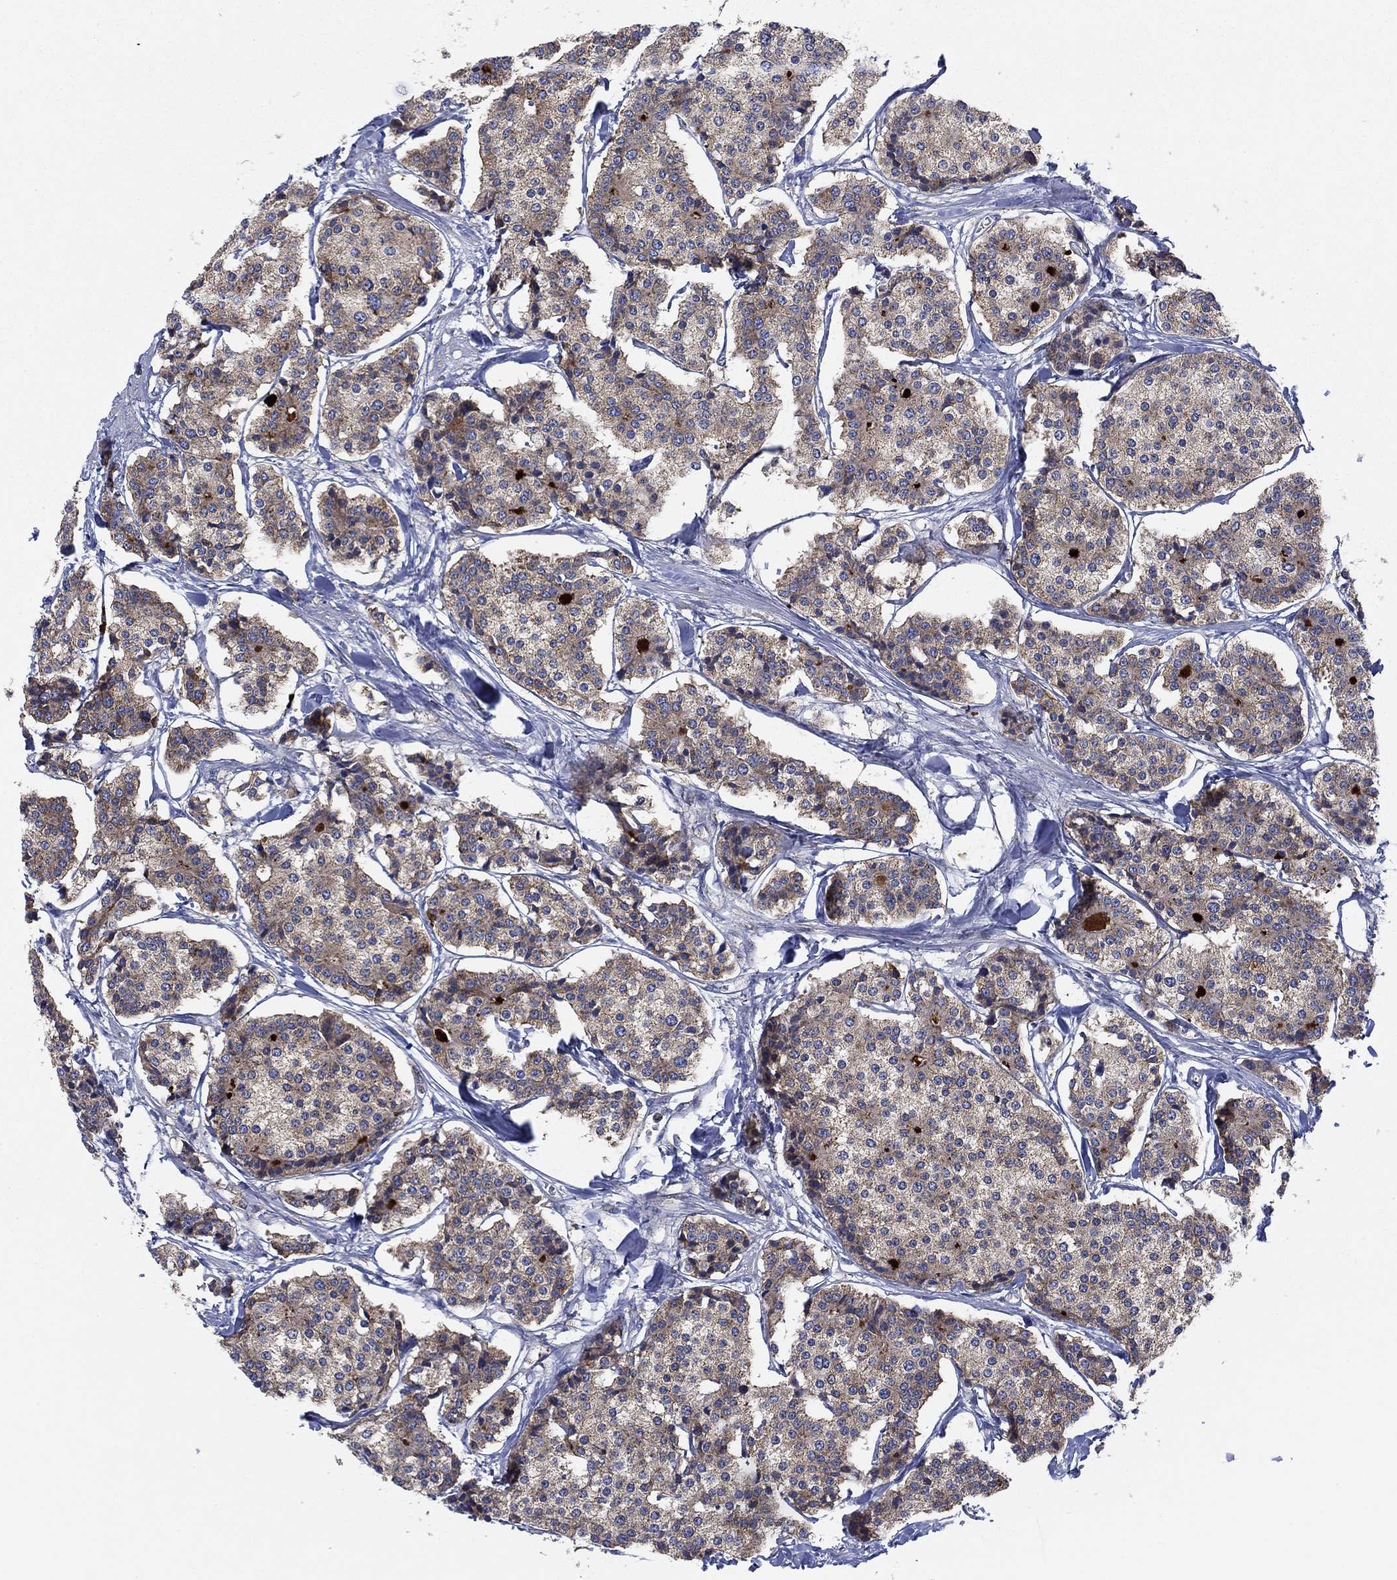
{"staining": {"intensity": "weak", "quantity": "25%-75%", "location": "cytoplasmic/membranous"}, "tissue": "carcinoid", "cell_type": "Tumor cells", "image_type": "cancer", "snomed": [{"axis": "morphology", "description": "Carcinoid, malignant, NOS"}, {"axis": "topography", "description": "Small intestine"}], "caption": "Human malignant carcinoid stained with a protein marker exhibits weak staining in tumor cells.", "gene": "NACAD", "patient": {"sex": "female", "age": 65}}